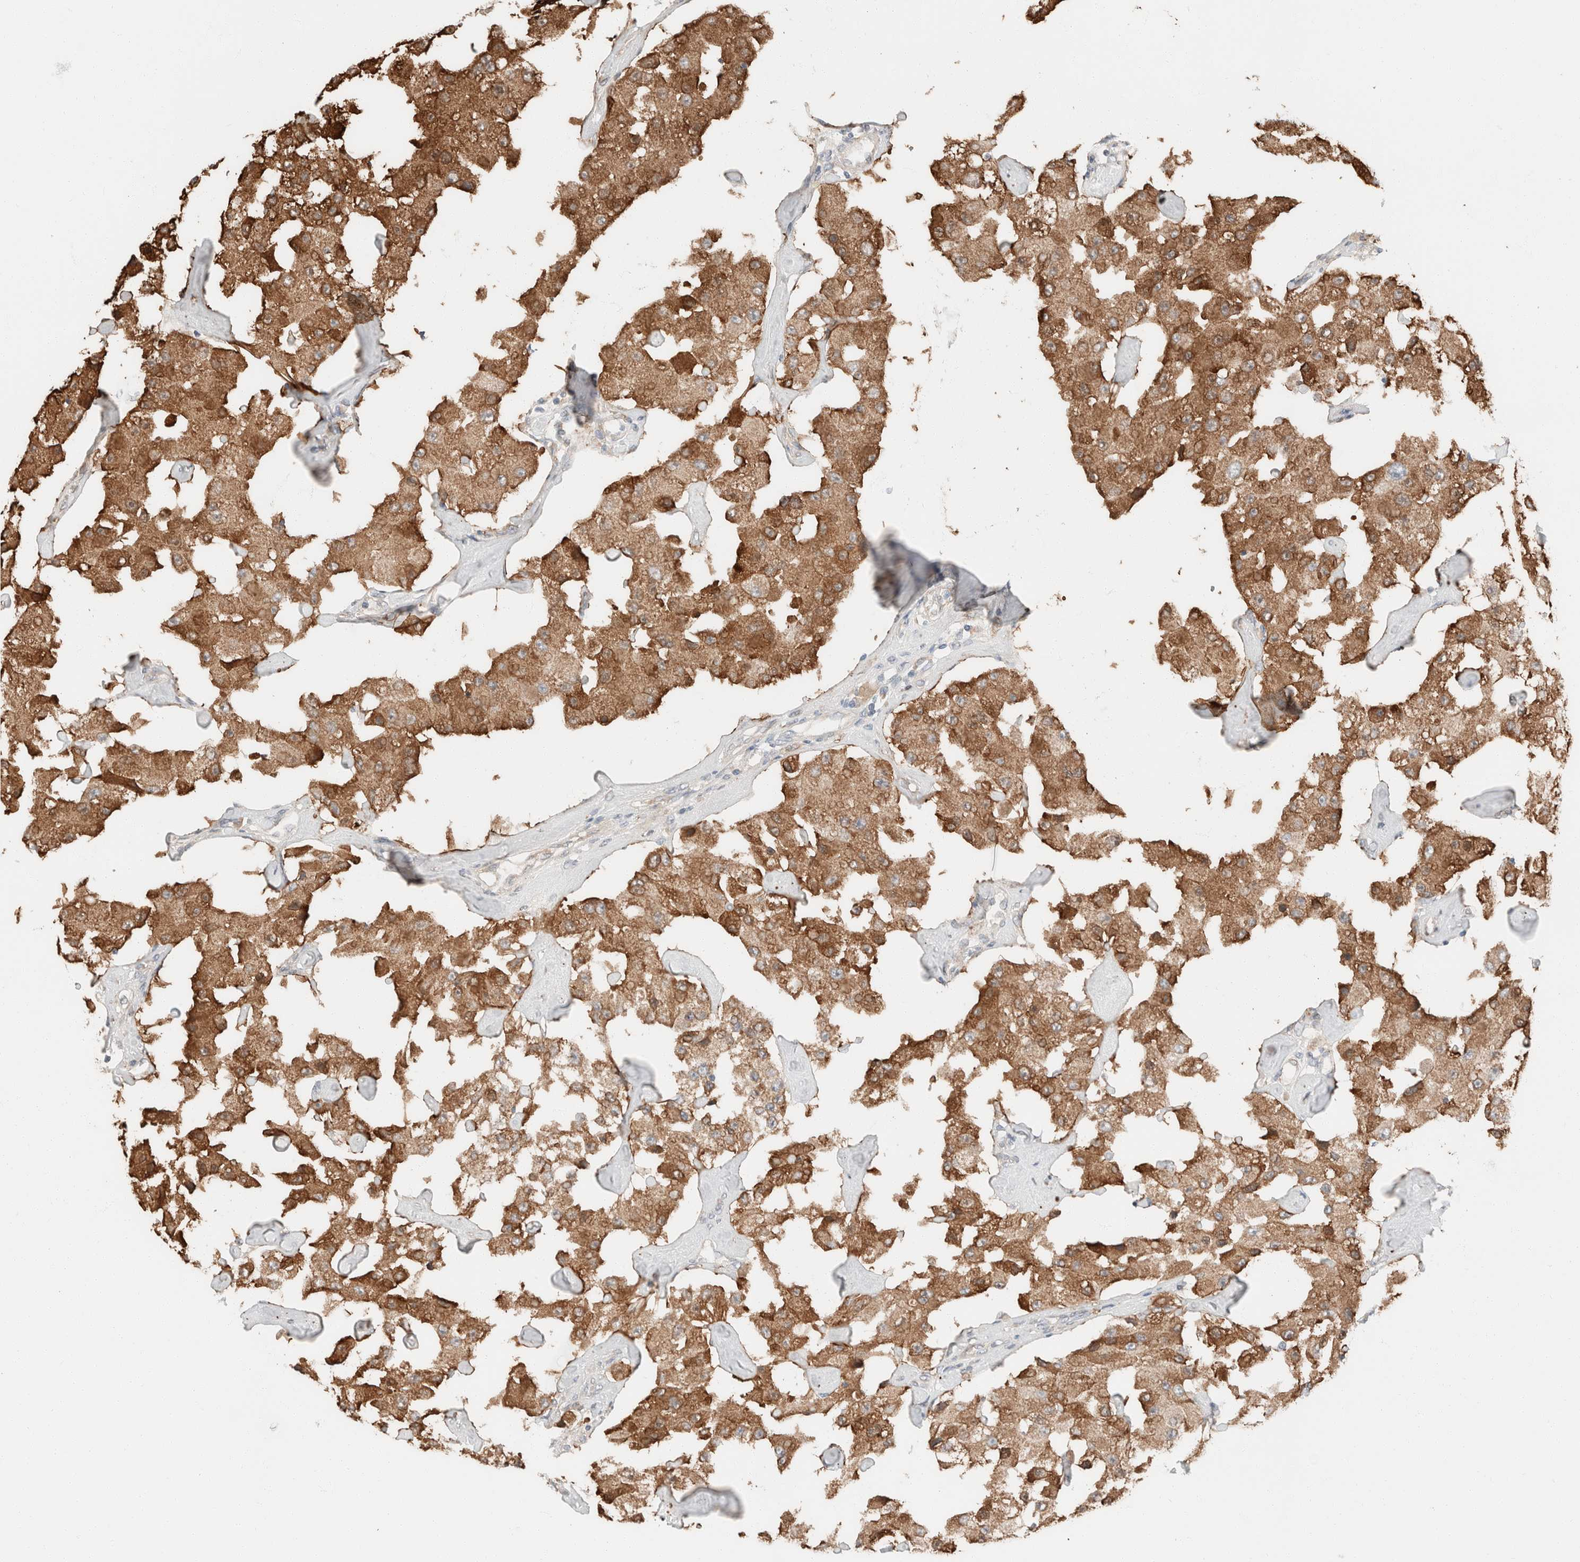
{"staining": {"intensity": "moderate", "quantity": ">75%", "location": "cytoplasmic/membranous"}, "tissue": "carcinoid", "cell_type": "Tumor cells", "image_type": "cancer", "snomed": [{"axis": "morphology", "description": "Carcinoid, malignant, NOS"}, {"axis": "topography", "description": "Pancreas"}], "caption": "A micrograph of carcinoid (malignant) stained for a protein exhibits moderate cytoplasmic/membranous brown staining in tumor cells. (Brightfield microscopy of DAB IHC at high magnification).", "gene": "PCM1", "patient": {"sex": "male", "age": 41}}